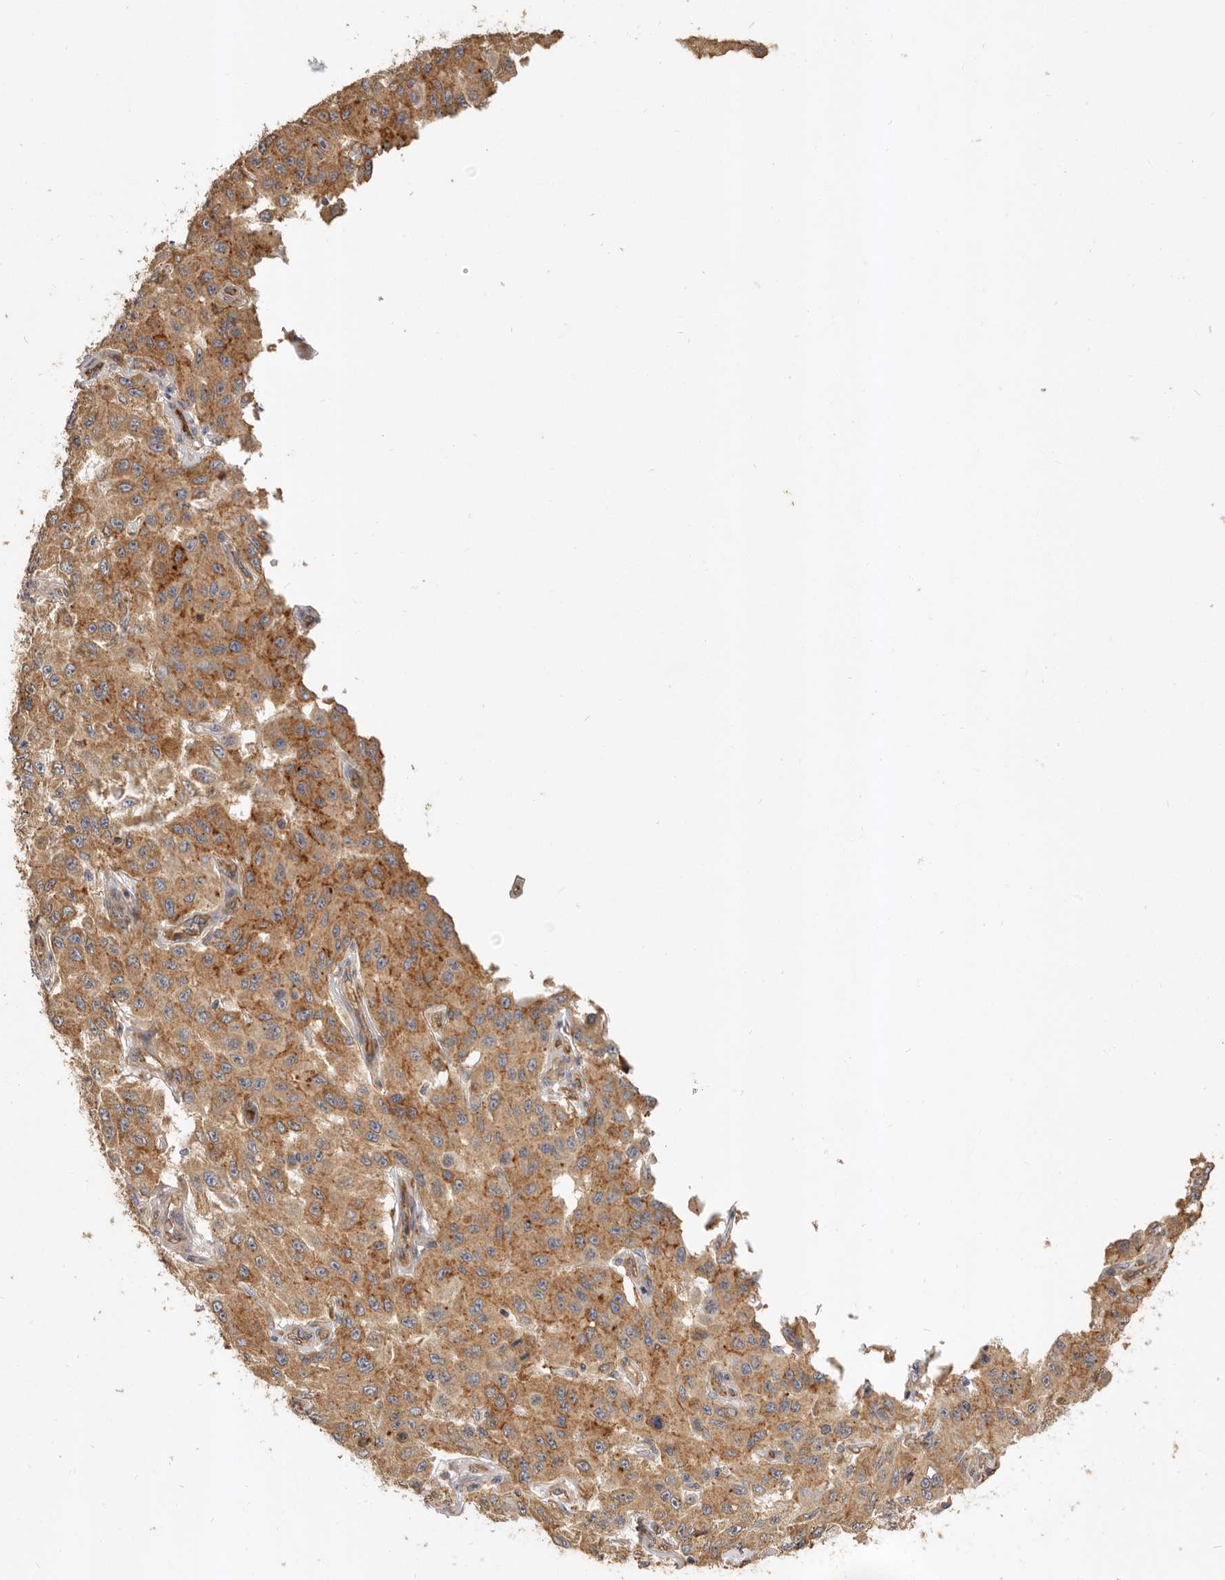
{"staining": {"intensity": "moderate", "quantity": ">75%", "location": "cytoplasmic/membranous"}, "tissue": "melanoma", "cell_type": "Tumor cells", "image_type": "cancer", "snomed": [{"axis": "morphology", "description": "Malignant melanoma, NOS"}, {"axis": "topography", "description": "Skin"}], "caption": "Immunohistochemistry (IHC) micrograph of neoplastic tissue: melanoma stained using IHC exhibits medium levels of moderate protein expression localized specifically in the cytoplasmic/membranous of tumor cells, appearing as a cytoplasmic/membranous brown color.", "gene": "ADAMTS9", "patient": {"sex": "male", "age": 30}}